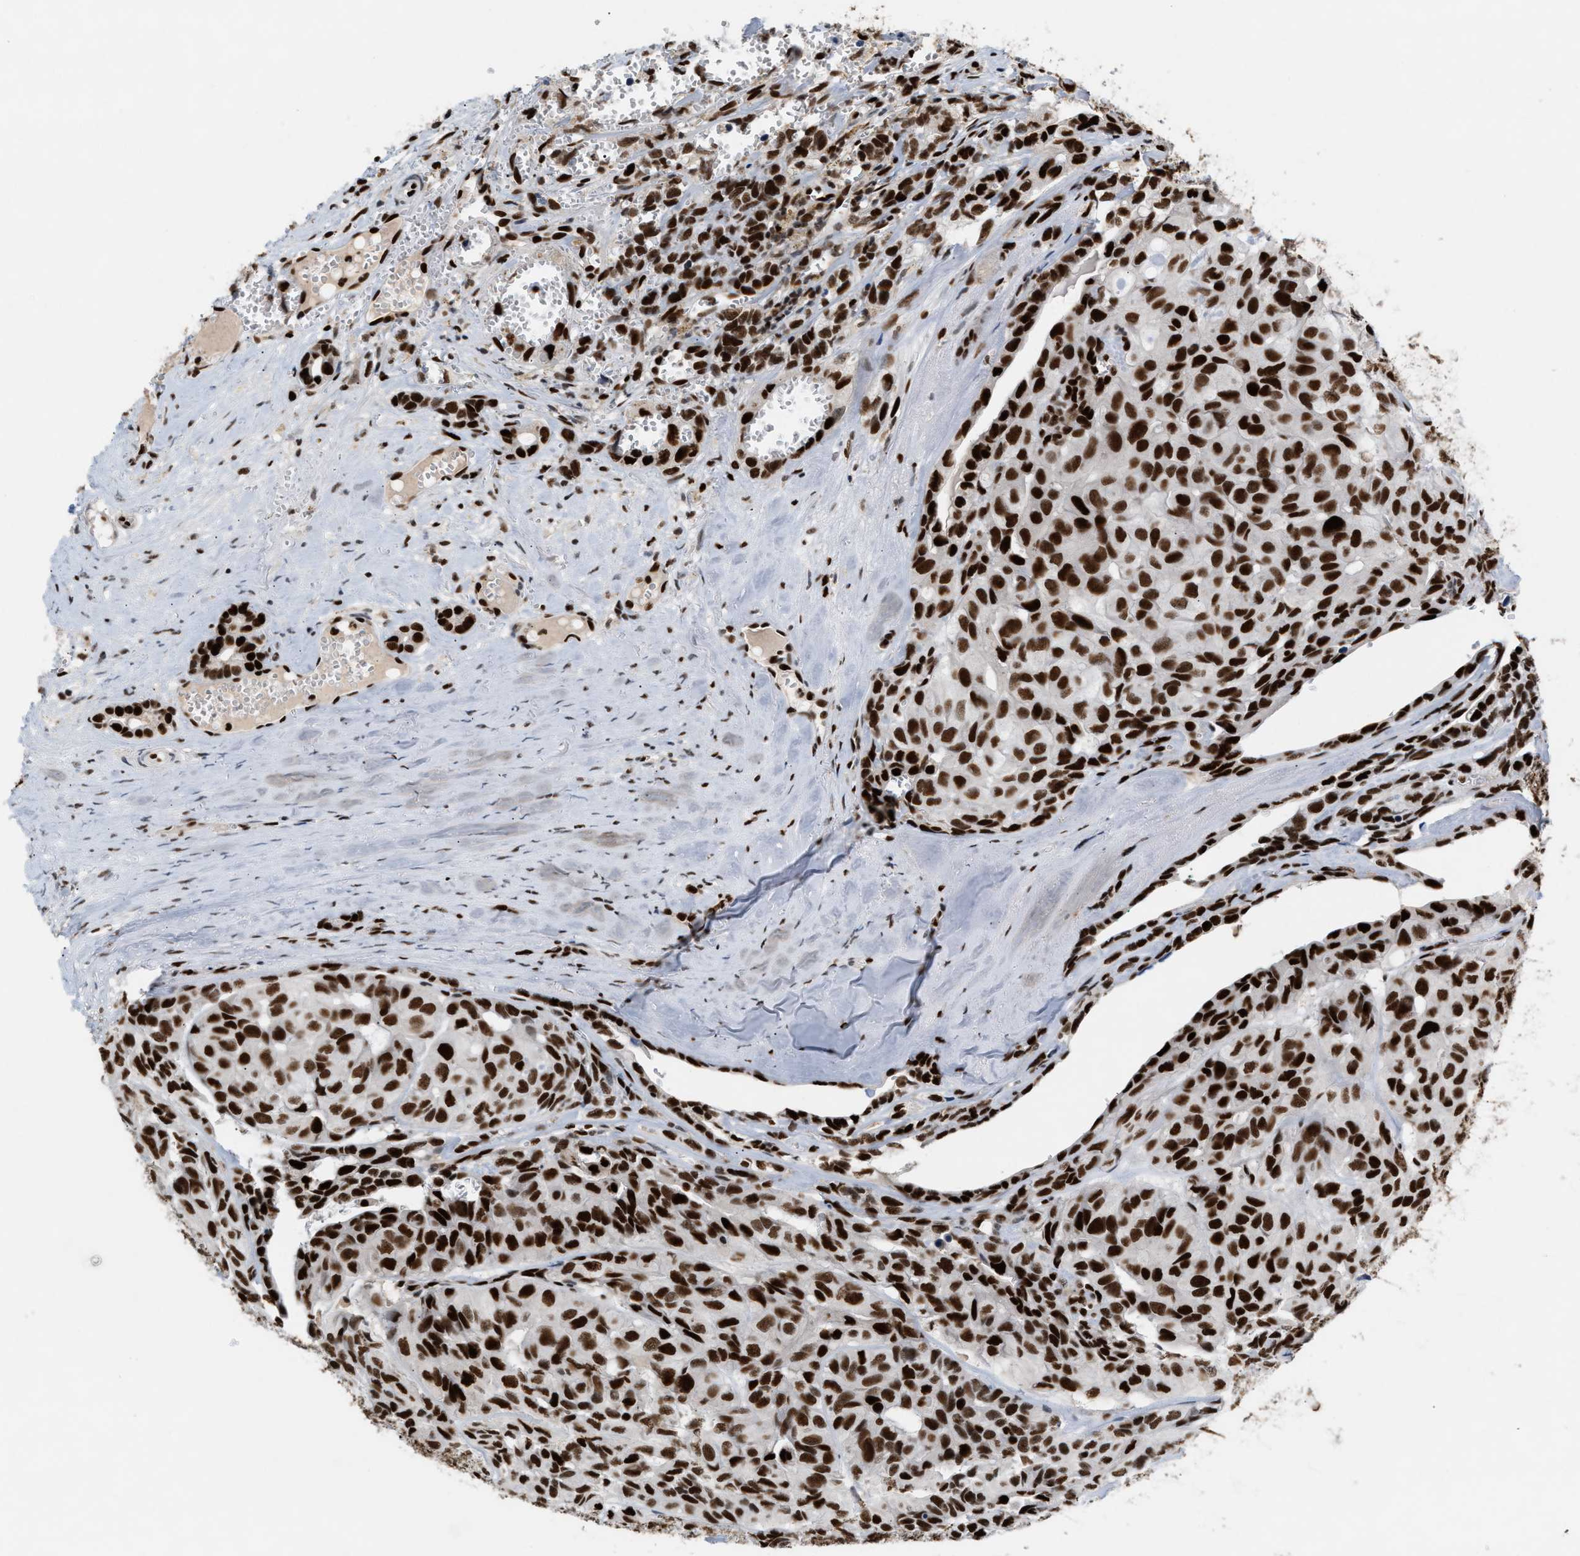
{"staining": {"intensity": "strong", "quantity": ">75%", "location": "nuclear"}, "tissue": "head and neck cancer", "cell_type": "Tumor cells", "image_type": "cancer", "snomed": [{"axis": "morphology", "description": "Adenocarcinoma, NOS"}, {"axis": "topography", "description": "Salivary gland, NOS"}, {"axis": "topography", "description": "Head-Neck"}], "caption": "An image of adenocarcinoma (head and neck) stained for a protein displays strong nuclear brown staining in tumor cells.", "gene": "RNASEK-C17orf49", "patient": {"sex": "female", "age": 76}}